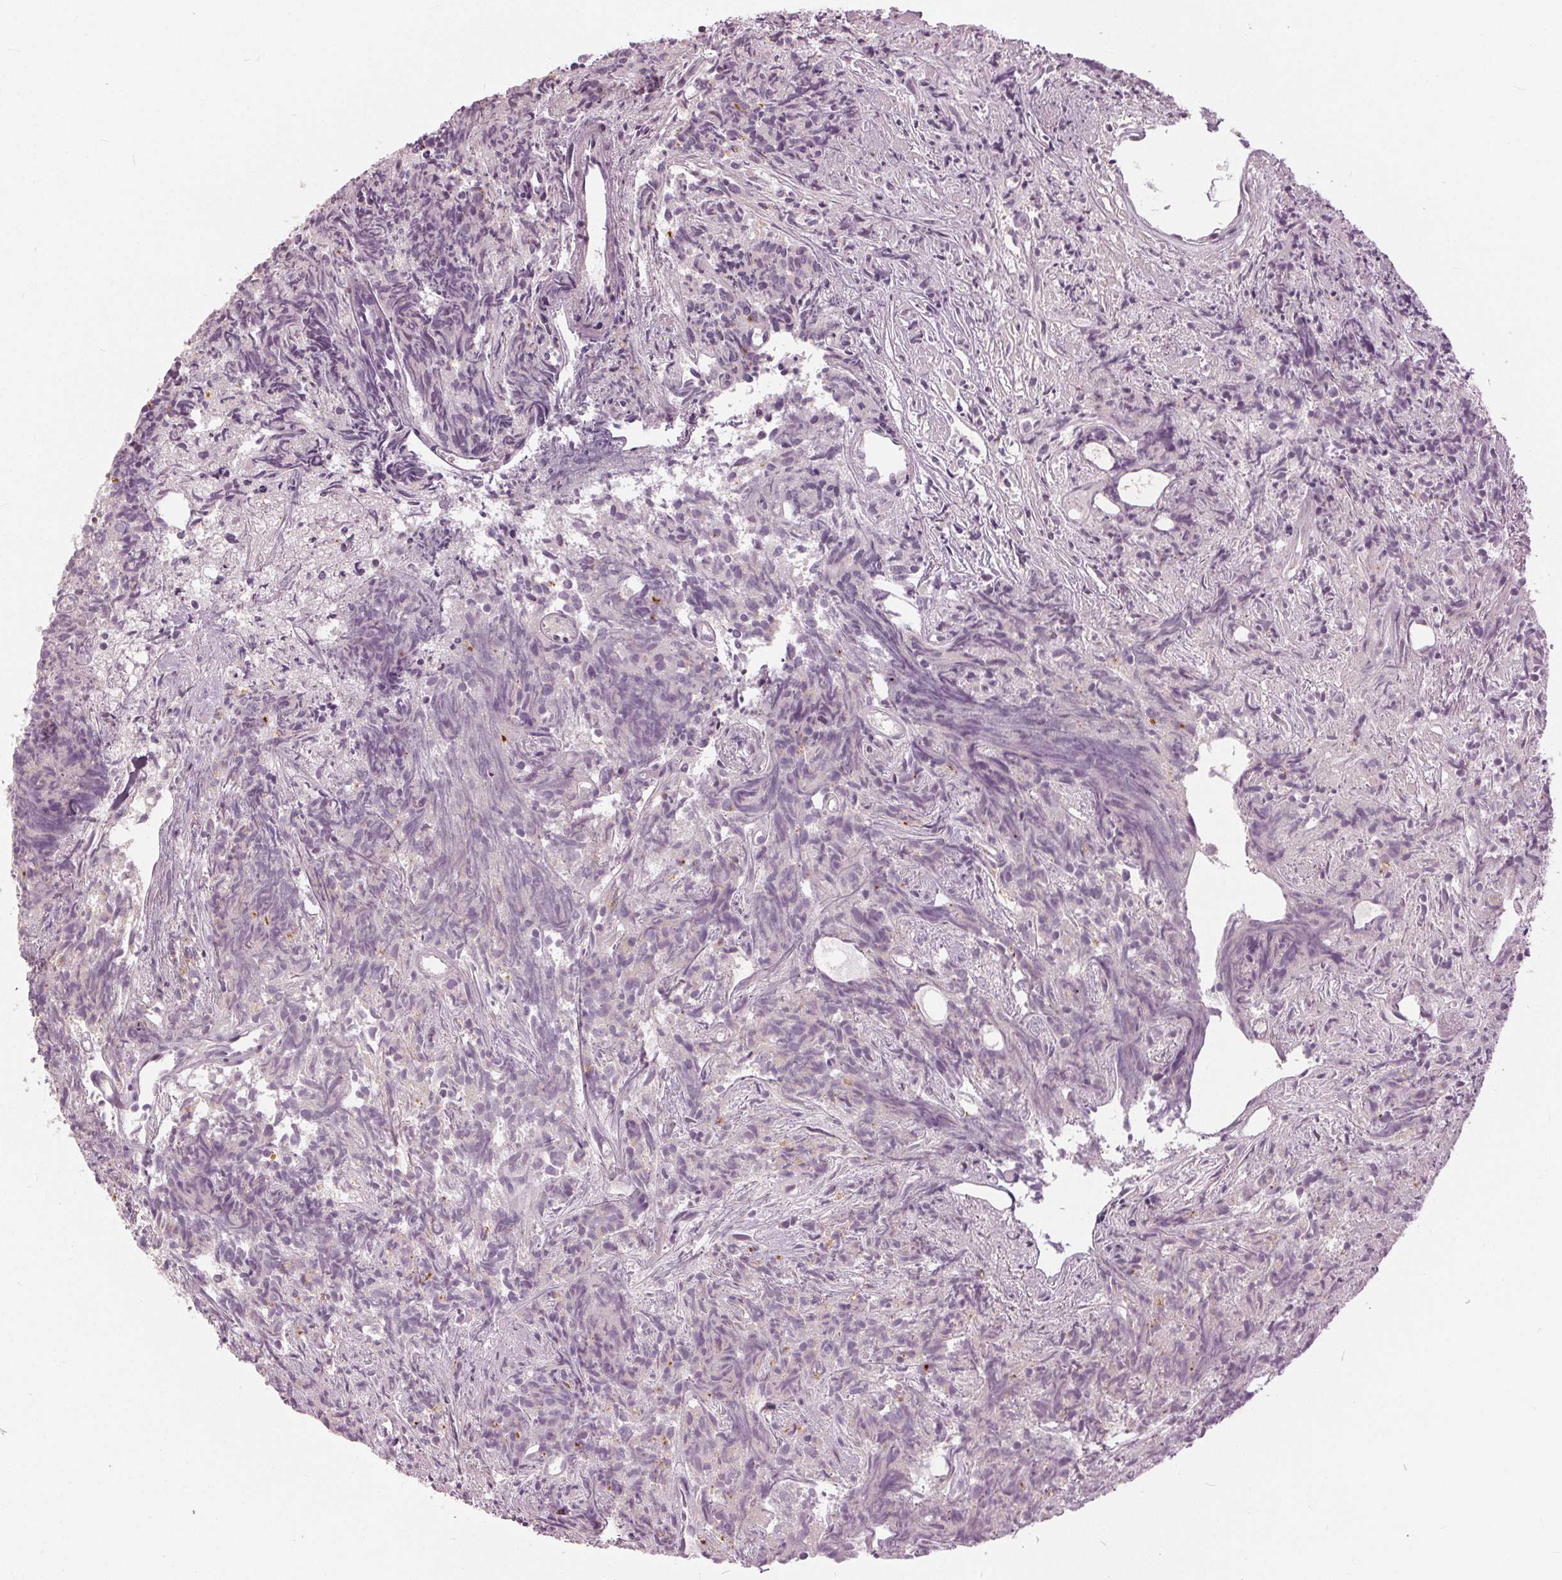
{"staining": {"intensity": "negative", "quantity": "none", "location": "none"}, "tissue": "prostate cancer", "cell_type": "Tumor cells", "image_type": "cancer", "snomed": [{"axis": "morphology", "description": "Adenocarcinoma, High grade"}, {"axis": "topography", "description": "Prostate"}], "caption": "This is an immunohistochemistry histopathology image of prostate adenocarcinoma (high-grade). There is no staining in tumor cells.", "gene": "KLK13", "patient": {"sex": "male", "age": 58}}